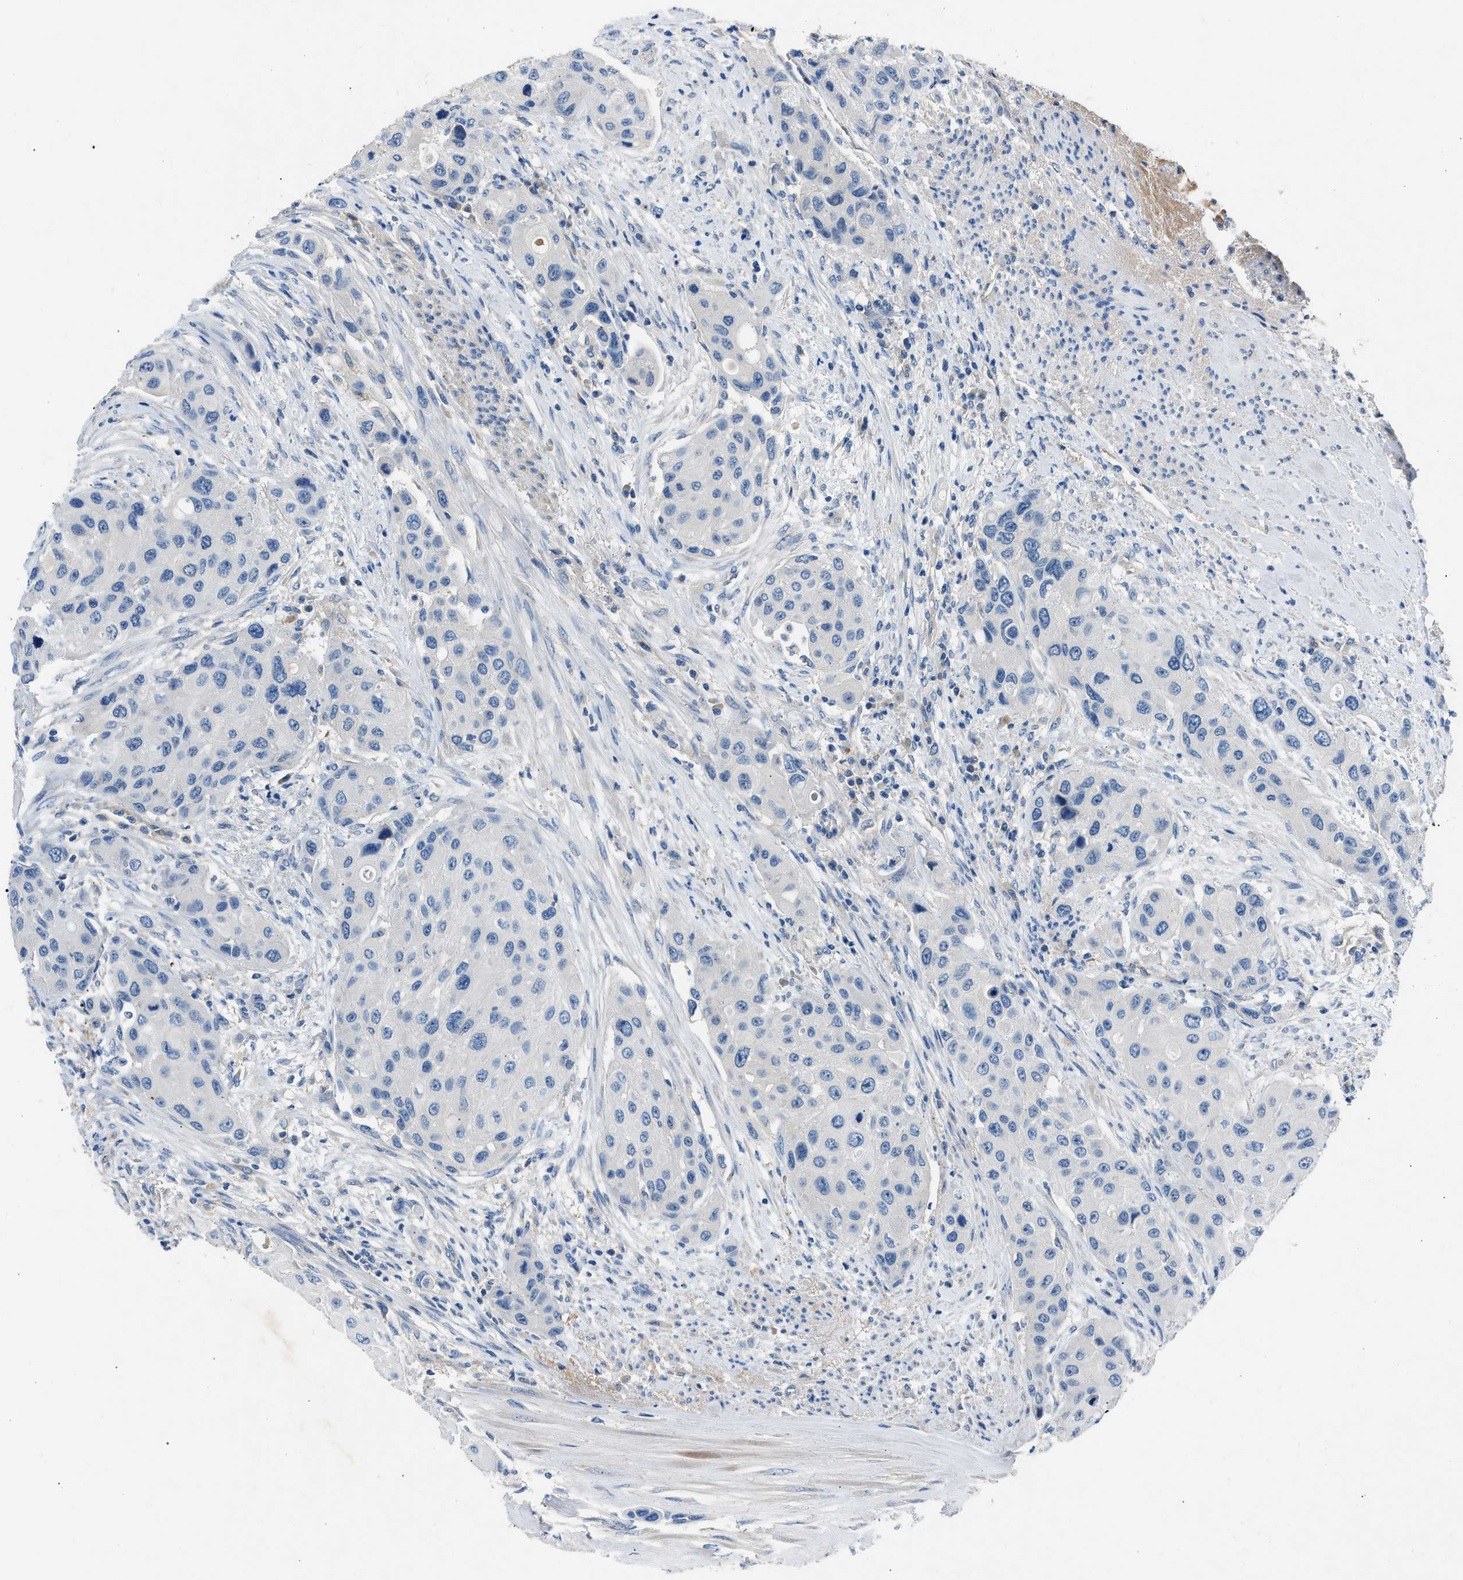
{"staining": {"intensity": "negative", "quantity": "none", "location": "none"}, "tissue": "urothelial cancer", "cell_type": "Tumor cells", "image_type": "cancer", "snomed": [{"axis": "morphology", "description": "Urothelial carcinoma, High grade"}, {"axis": "topography", "description": "Urinary bladder"}], "caption": "Protein analysis of urothelial cancer shows no significant staining in tumor cells.", "gene": "DNAAF5", "patient": {"sex": "female", "age": 56}}